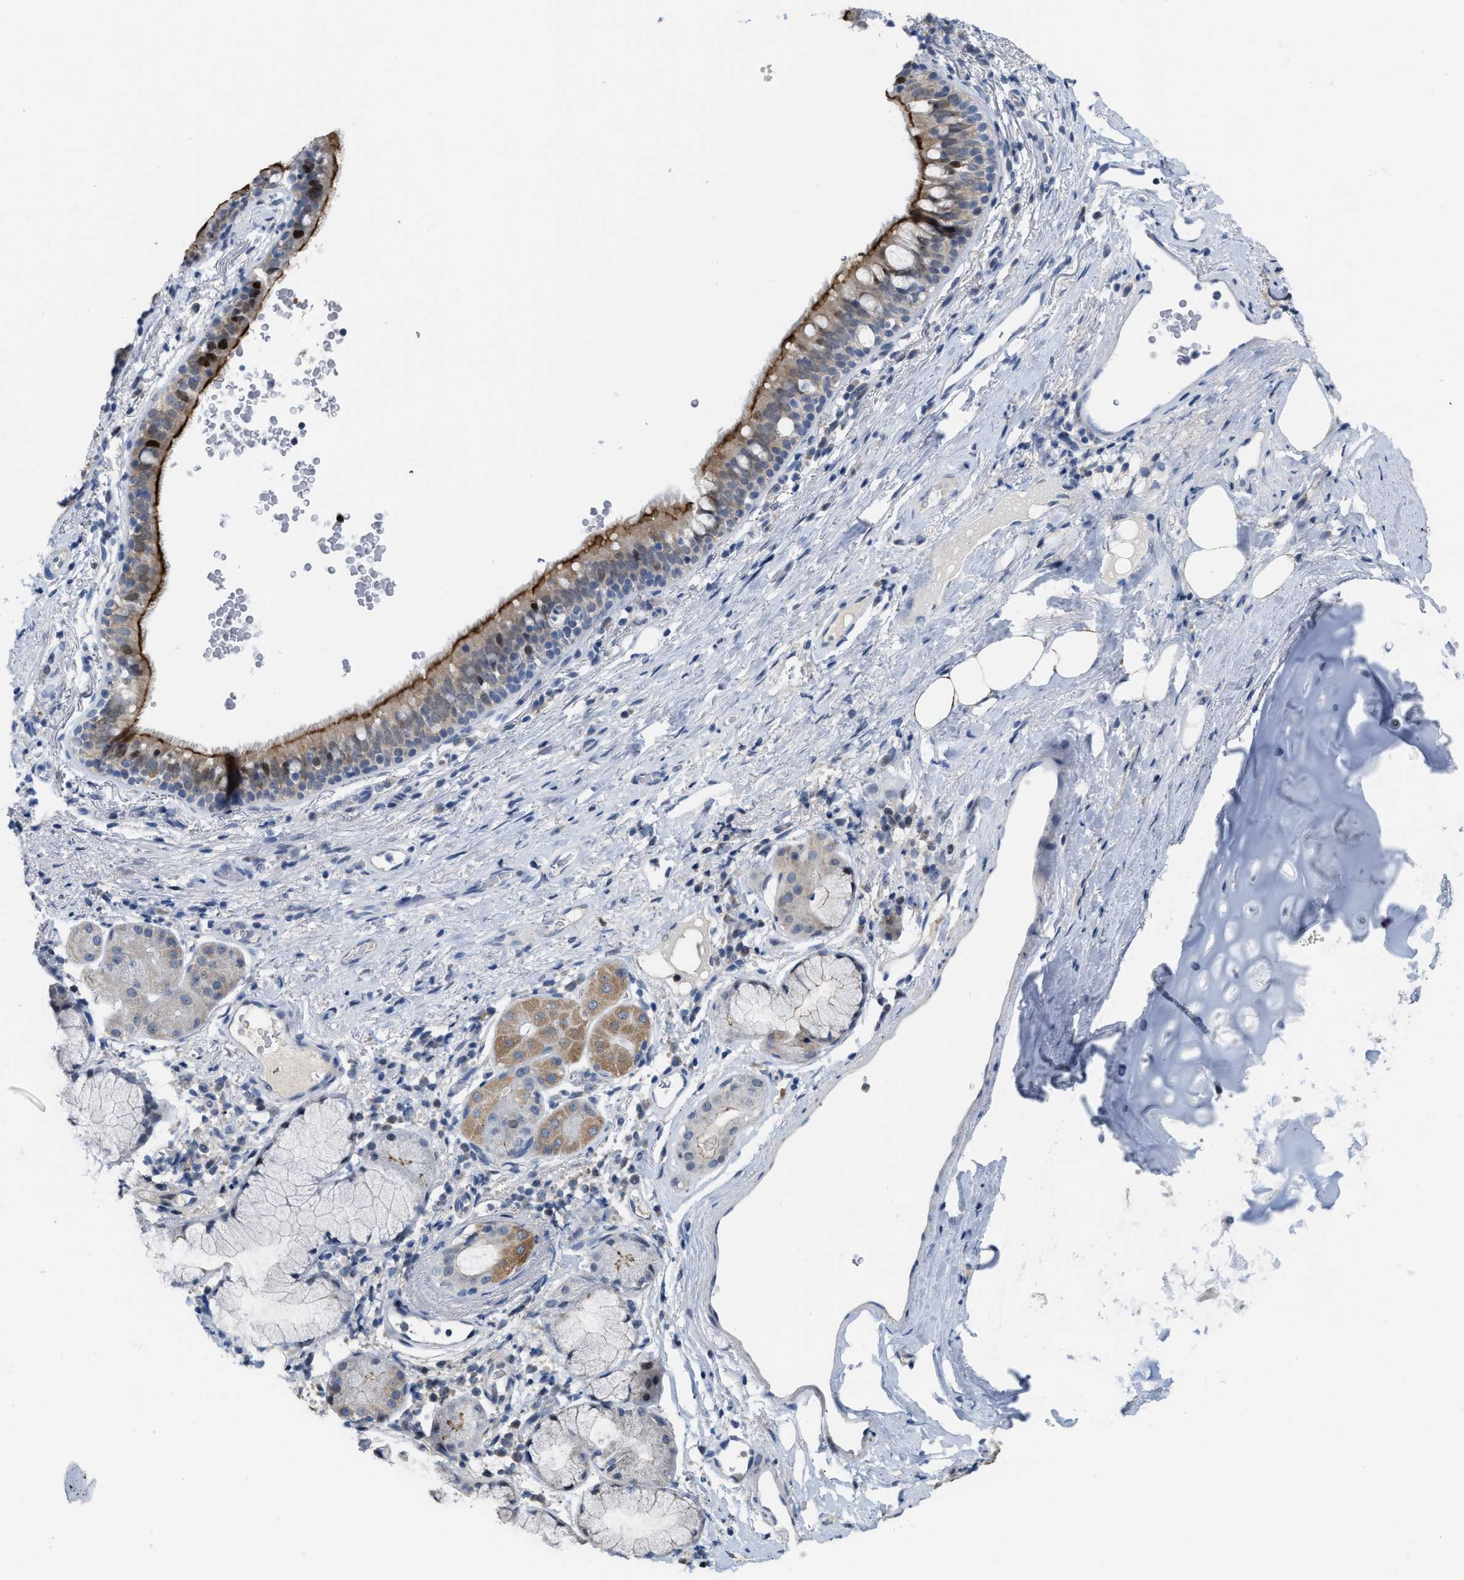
{"staining": {"intensity": "strong", "quantity": ">75%", "location": "cytoplasmic/membranous,nuclear"}, "tissue": "bronchus", "cell_type": "Respiratory epithelial cells", "image_type": "normal", "snomed": [{"axis": "morphology", "description": "Normal tissue, NOS"}, {"axis": "morphology", "description": "Inflammation, NOS"}, {"axis": "topography", "description": "Cartilage tissue"}, {"axis": "topography", "description": "Bronchus"}], "caption": "Normal bronchus displays strong cytoplasmic/membranous,nuclear expression in about >75% of respiratory epithelial cells, visualized by immunohistochemistry.", "gene": "SETDB1", "patient": {"sex": "male", "age": 77}}